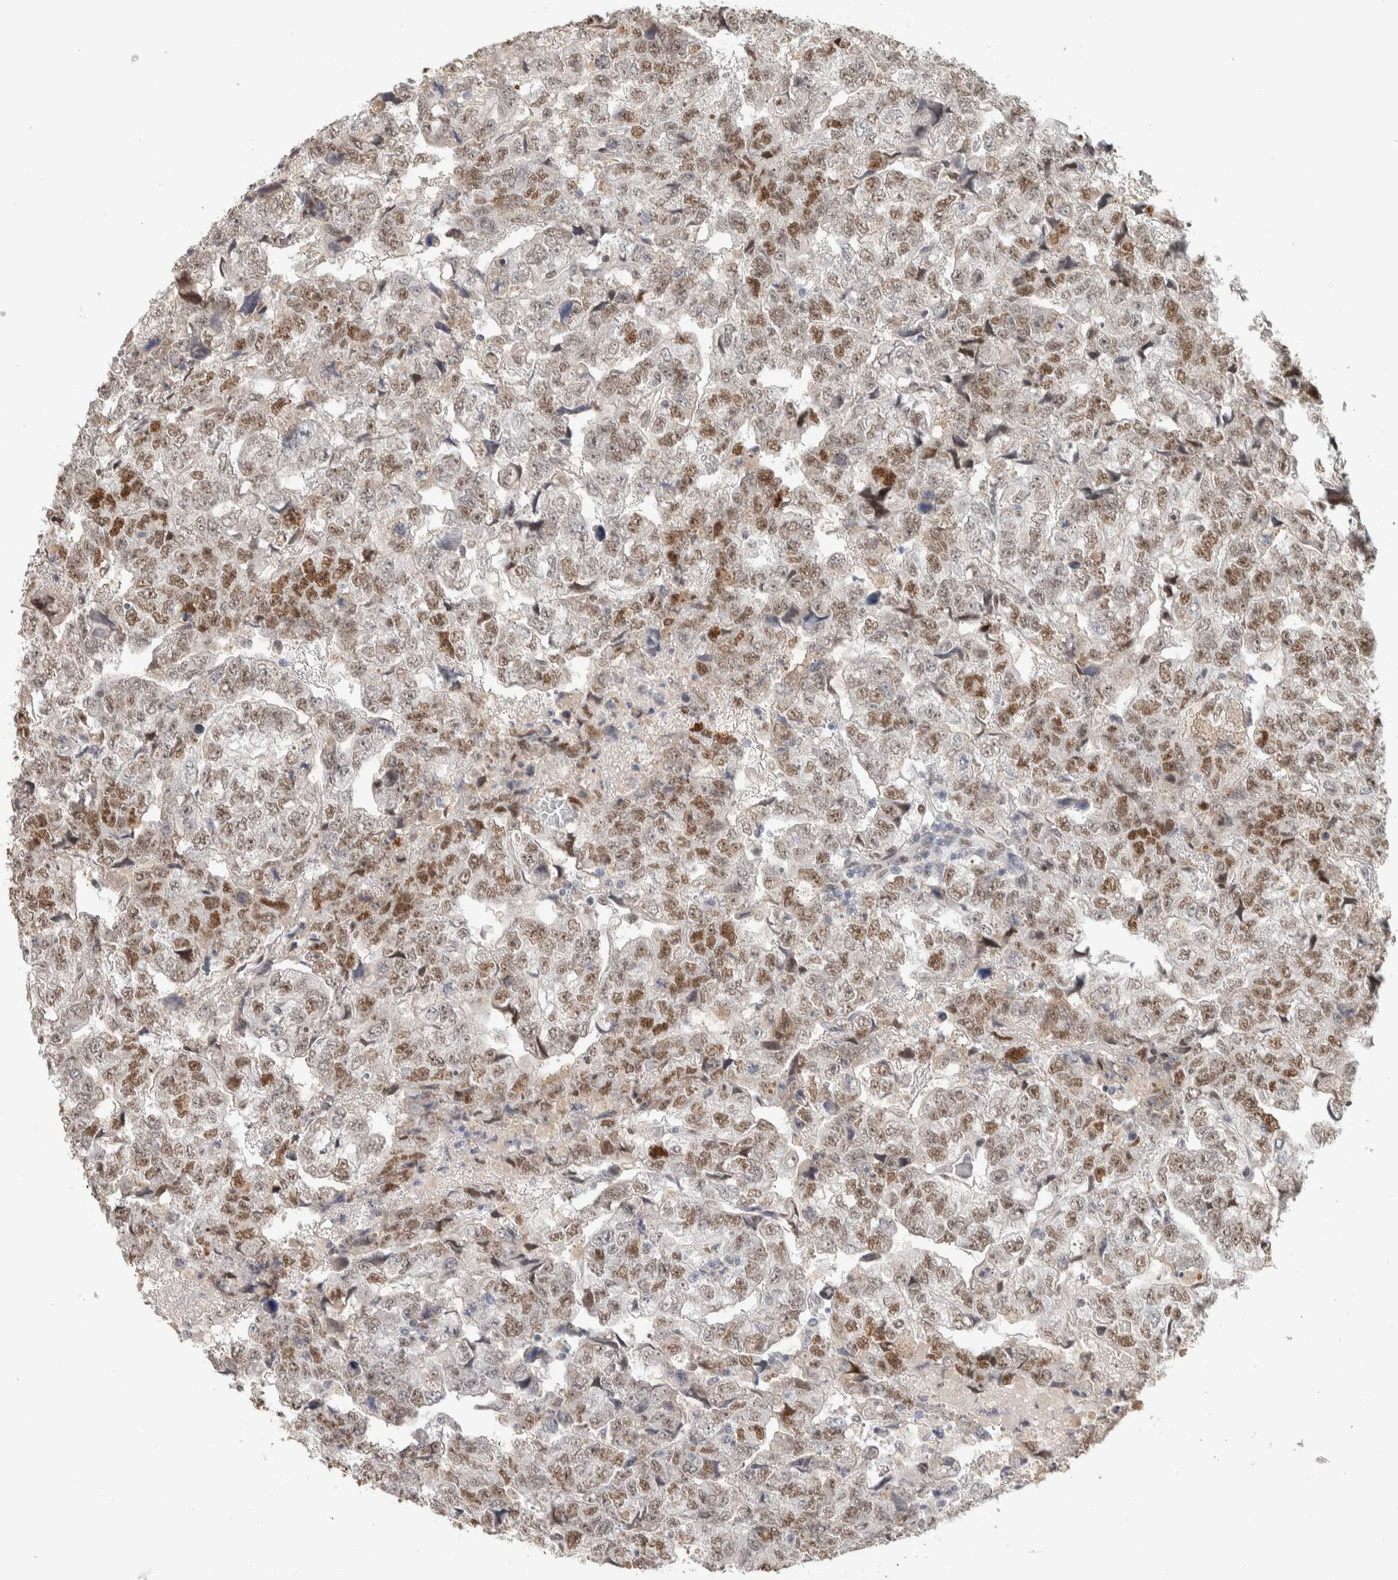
{"staining": {"intensity": "moderate", "quantity": ">75%", "location": "nuclear"}, "tissue": "testis cancer", "cell_type": "Tumor cells", "image_type": "cancer", "snomed": [{"axis": "morphology", "description": "Carcinoma, Embryonal, NOS"}, {"axis": "topography", "description": "Testis"}], "caption": "Tumor cells show medium levels of moderate nuclear expression in about >75% of cells in testis embryonal carcinoma.", "gene": "PUS7", "patient": {"sex": "male", "age": 36}}